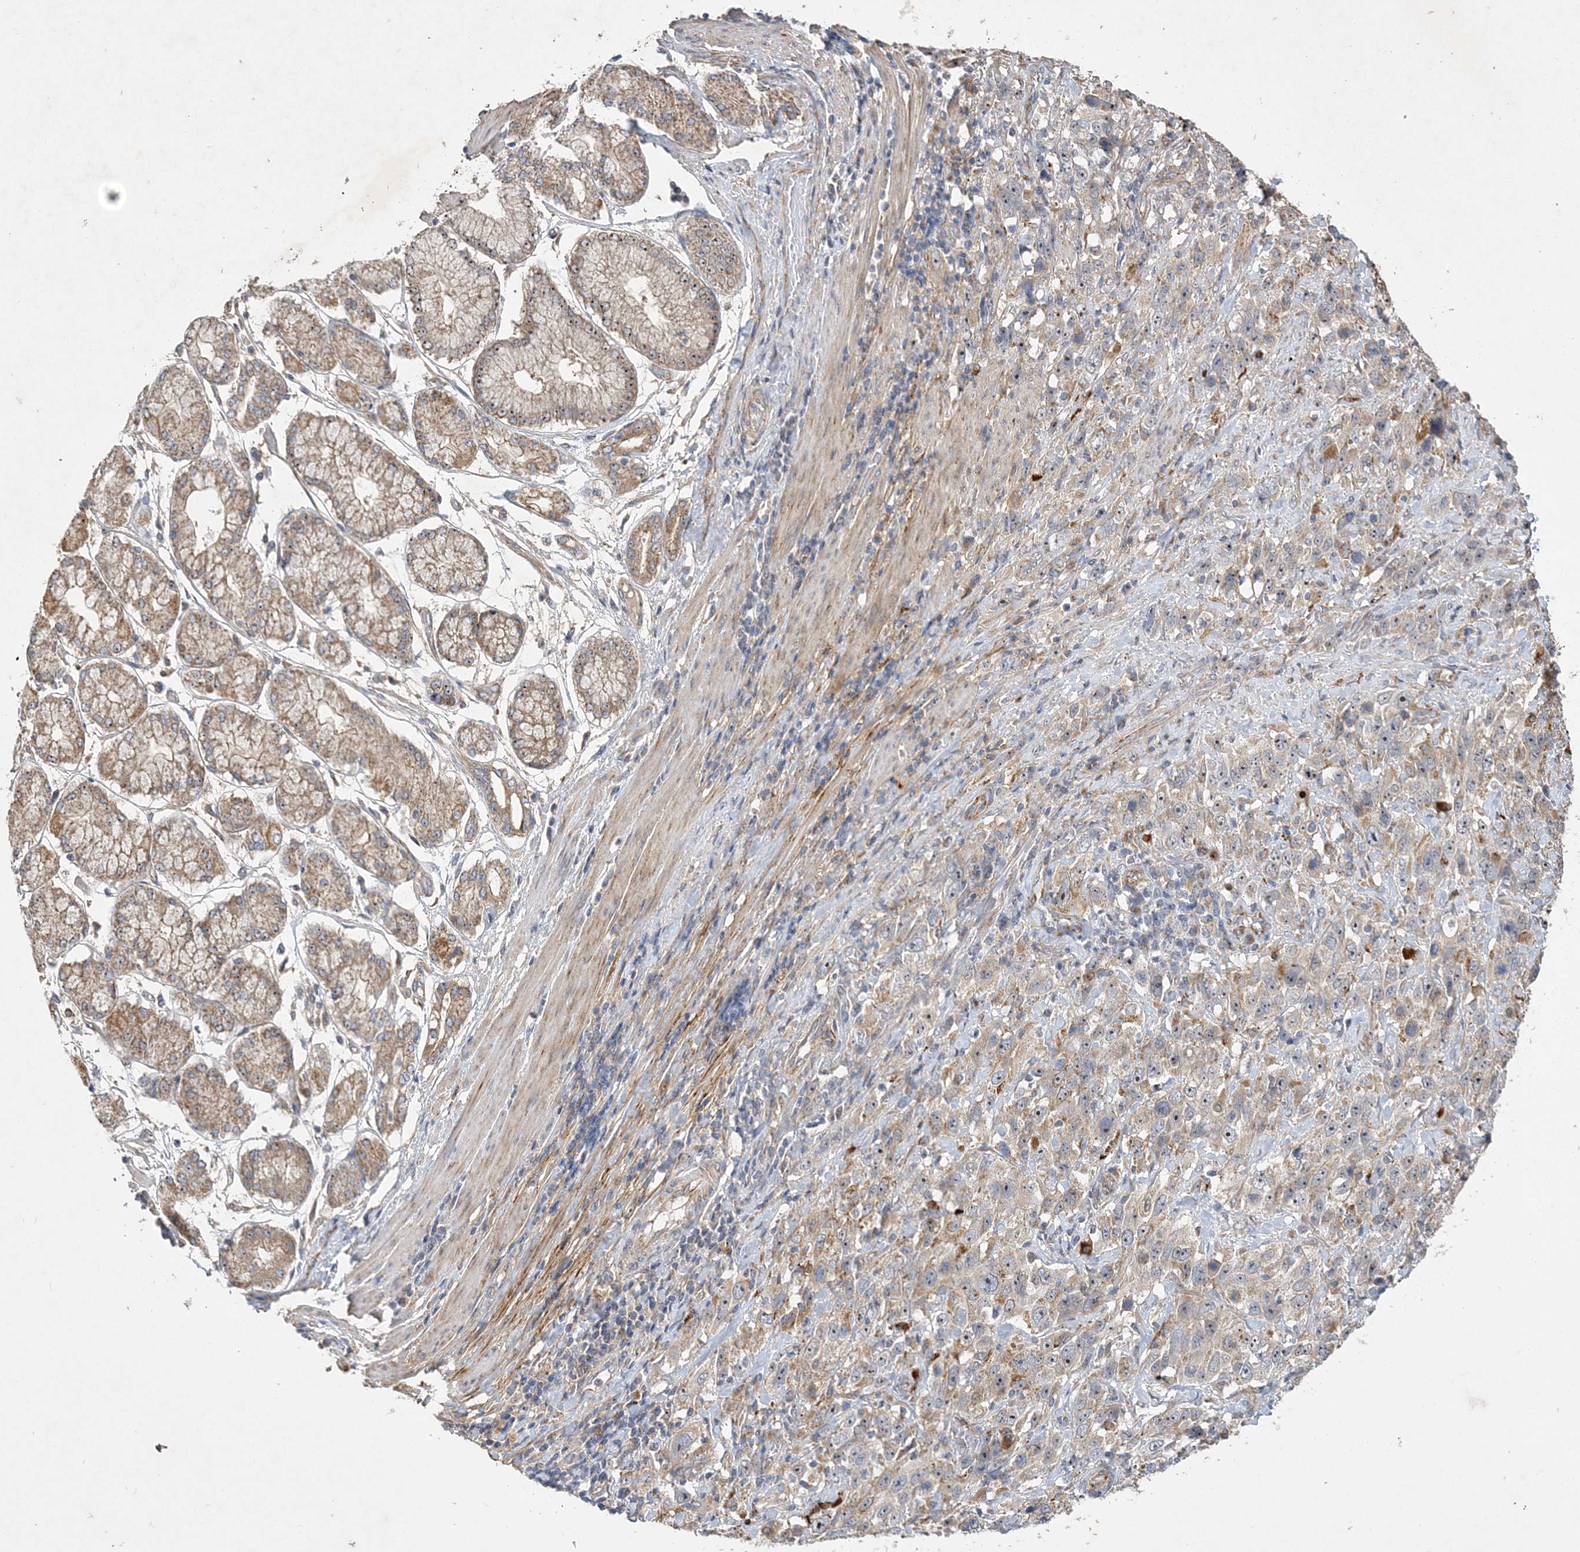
{"staining": {"intensity": "moderate", "quantity": "<25%", "location": "nuclear"}, "tissue": "stomach cancer", "cell_type": "Tumor cells", "image_type": "cancer", "snomed": [{"axis": "morphology", "description": "Normal tissue, NOS"}, {"axis": "morphology", "description": "Adenocarcinoma, NOS"}, {"axis": "topography", "description": "Lymph node"}, {"axis": "topography", "description": "Stomach"}], "caption": "Protein analysis of adenocarcinoma (stomach) tissue exhibits moderate nuclear staining in approximately <25% of tumor cells. (DAB IHC with brightfield microscopy, high magnification).", "gene": "FEZ2", "patient": {"sex": "male", "age": 48}}